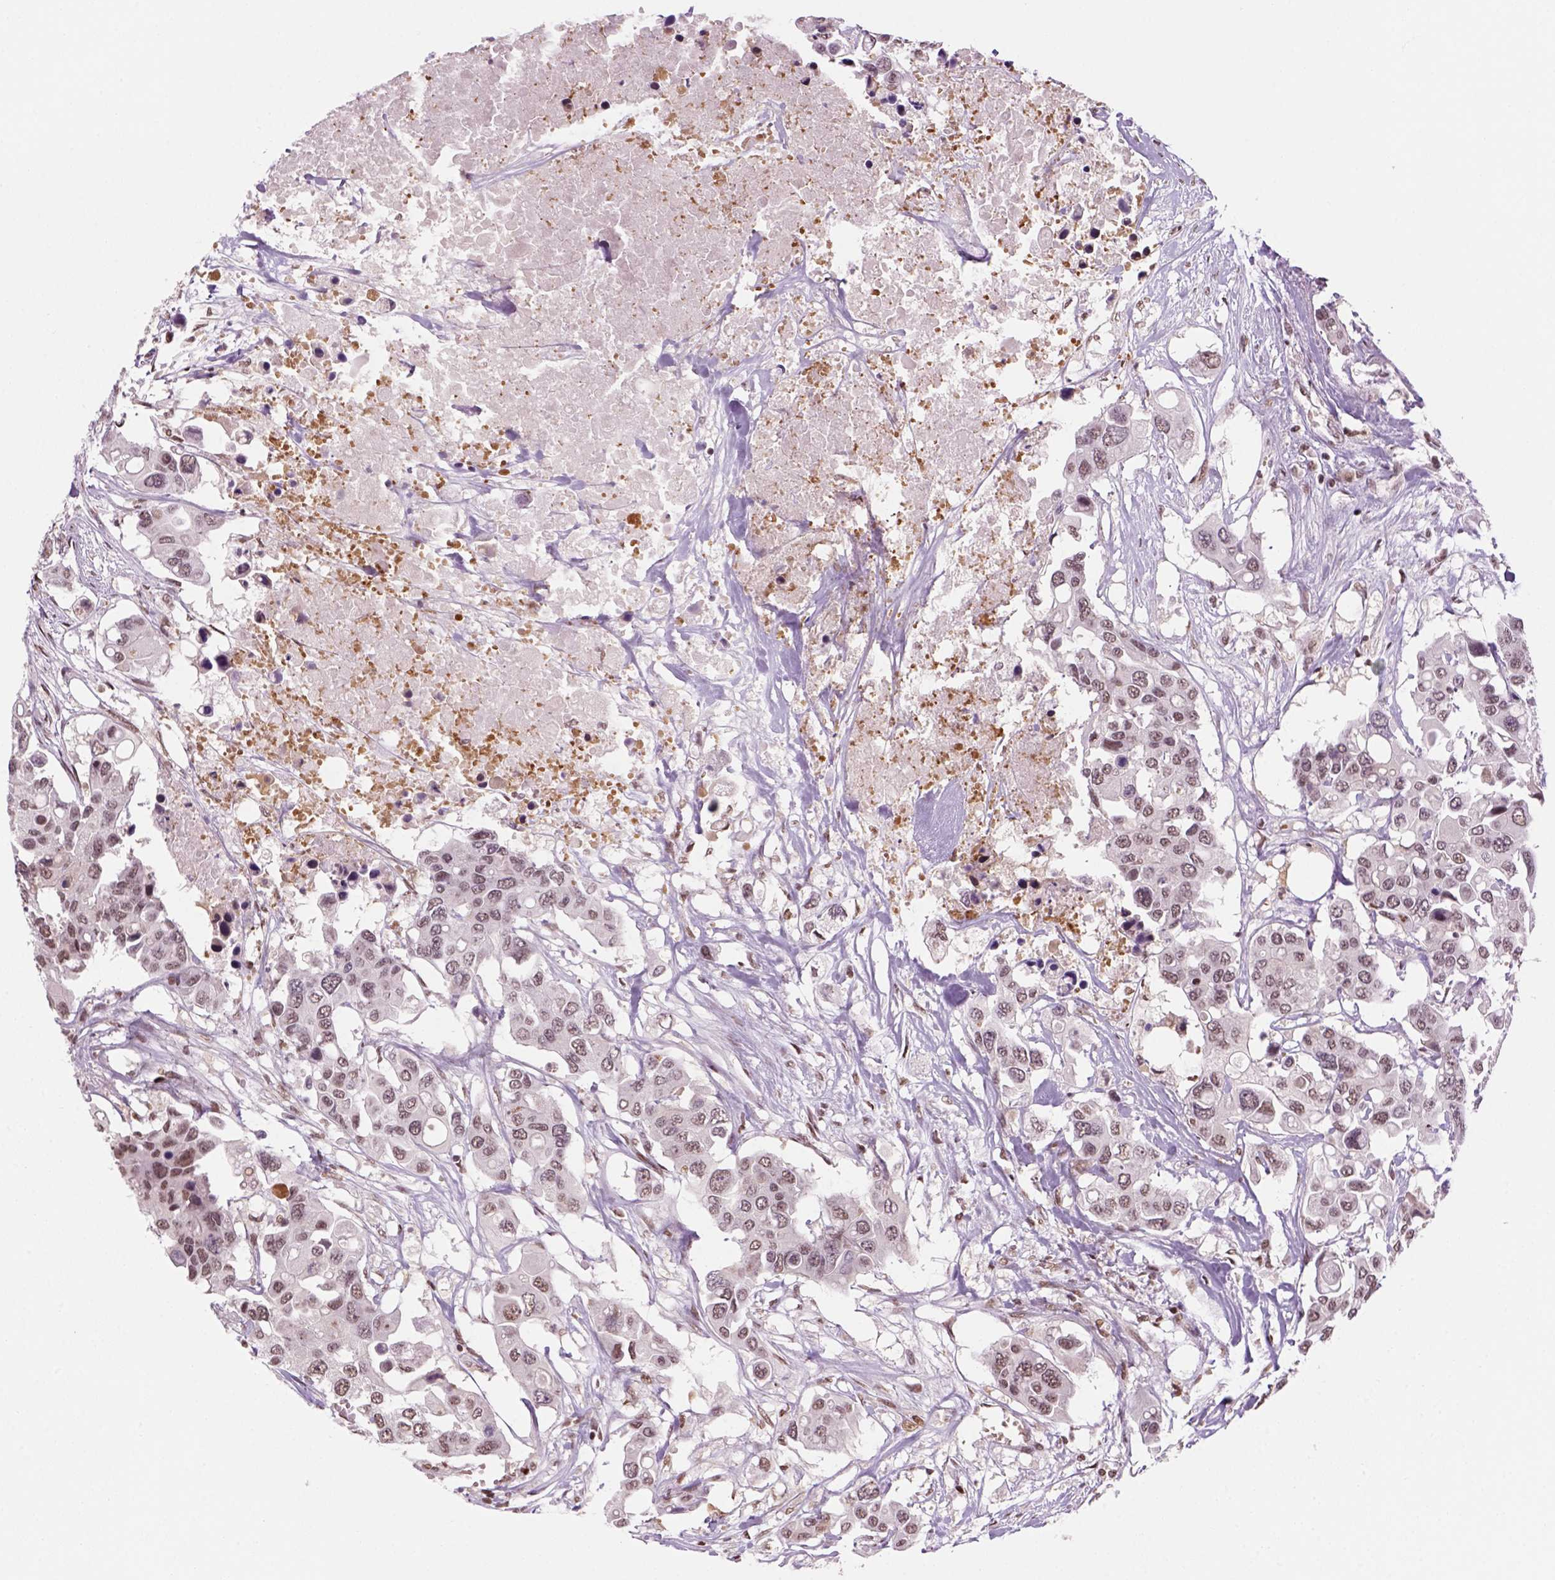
{"staining": {"intensity": "weak", "quantity": ">75%", "location": "nuclear"}, "tissue": "colorectal cancer", "cell_type": "Tumor cells", "image_type": "cancer", "snomed": [{"axis": "morphology", "description": "Adenocarcinoma, NOS"}, {"axis": "topography", "description": "Colon"}], "caption": "This photomicrograph displays colorectal cancer (adenocarcinoma) stained with immunohistochemistry to label a protein in brown. The nuclear of tumor cells show weak positivity for the protein. Nuclei are counter-stained blue.", "gene": "GOT1", "patient": {"sex": "male", "age": 77}}